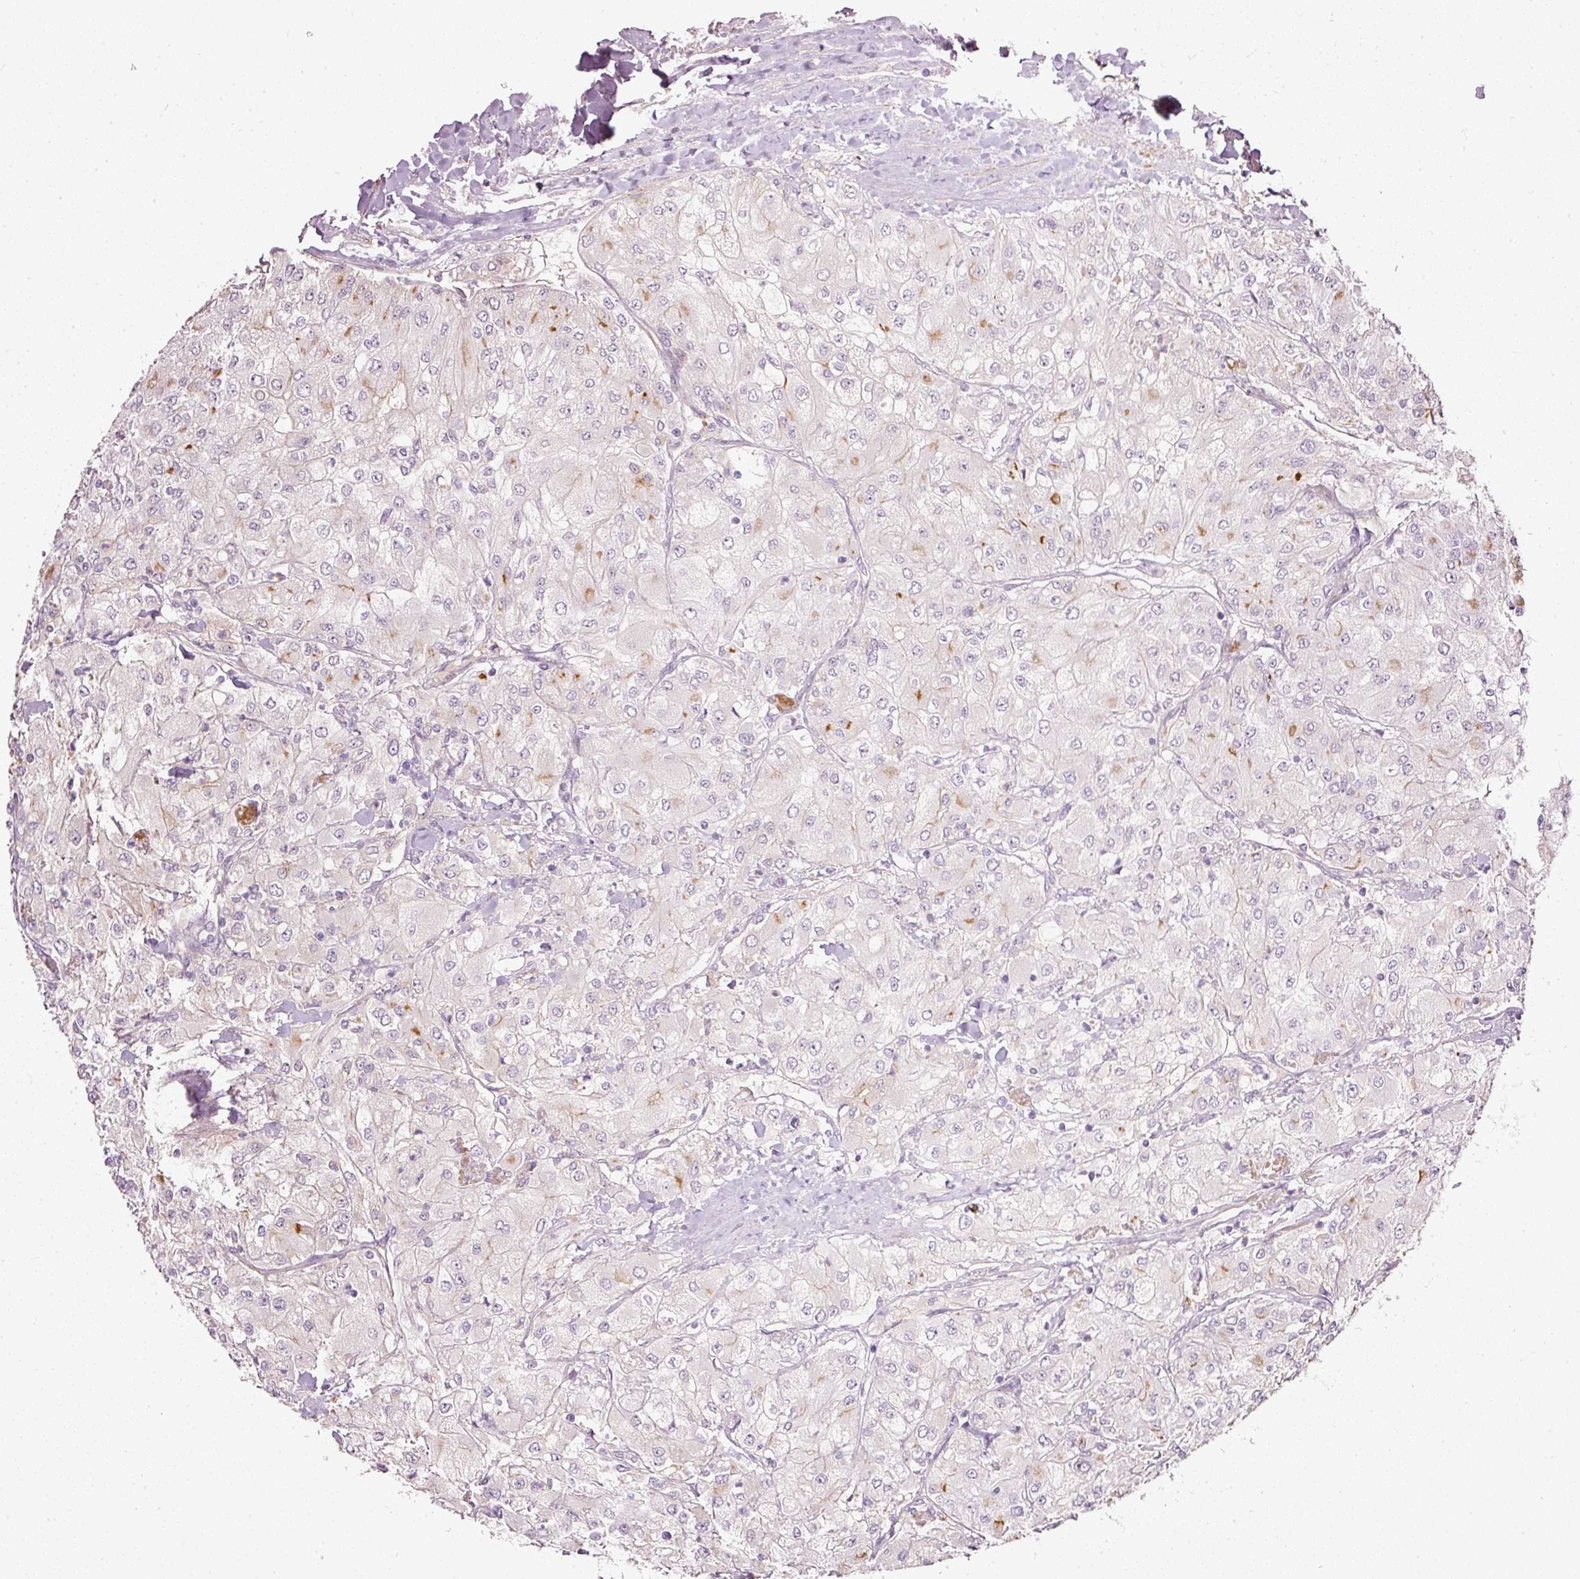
{"staining": {"intensity": "negative", "quantity": "none", "location": "none"}, "tissue": "renal cancer", "cell_type": "Tumor cells", "image_type": "cancer", "snomed": [{"axis": "morphology", "description": "Adenocarcinoma, NOS"}, {"axis": "topography", "description": "Kidney"}], "caption": "Renal cancer stained for a protein using immunohistochemistry (IHC) reveals no expression tumor cells.", "gene": "TOGARAM1", "patient": {"sex": "male", "age": 80}}